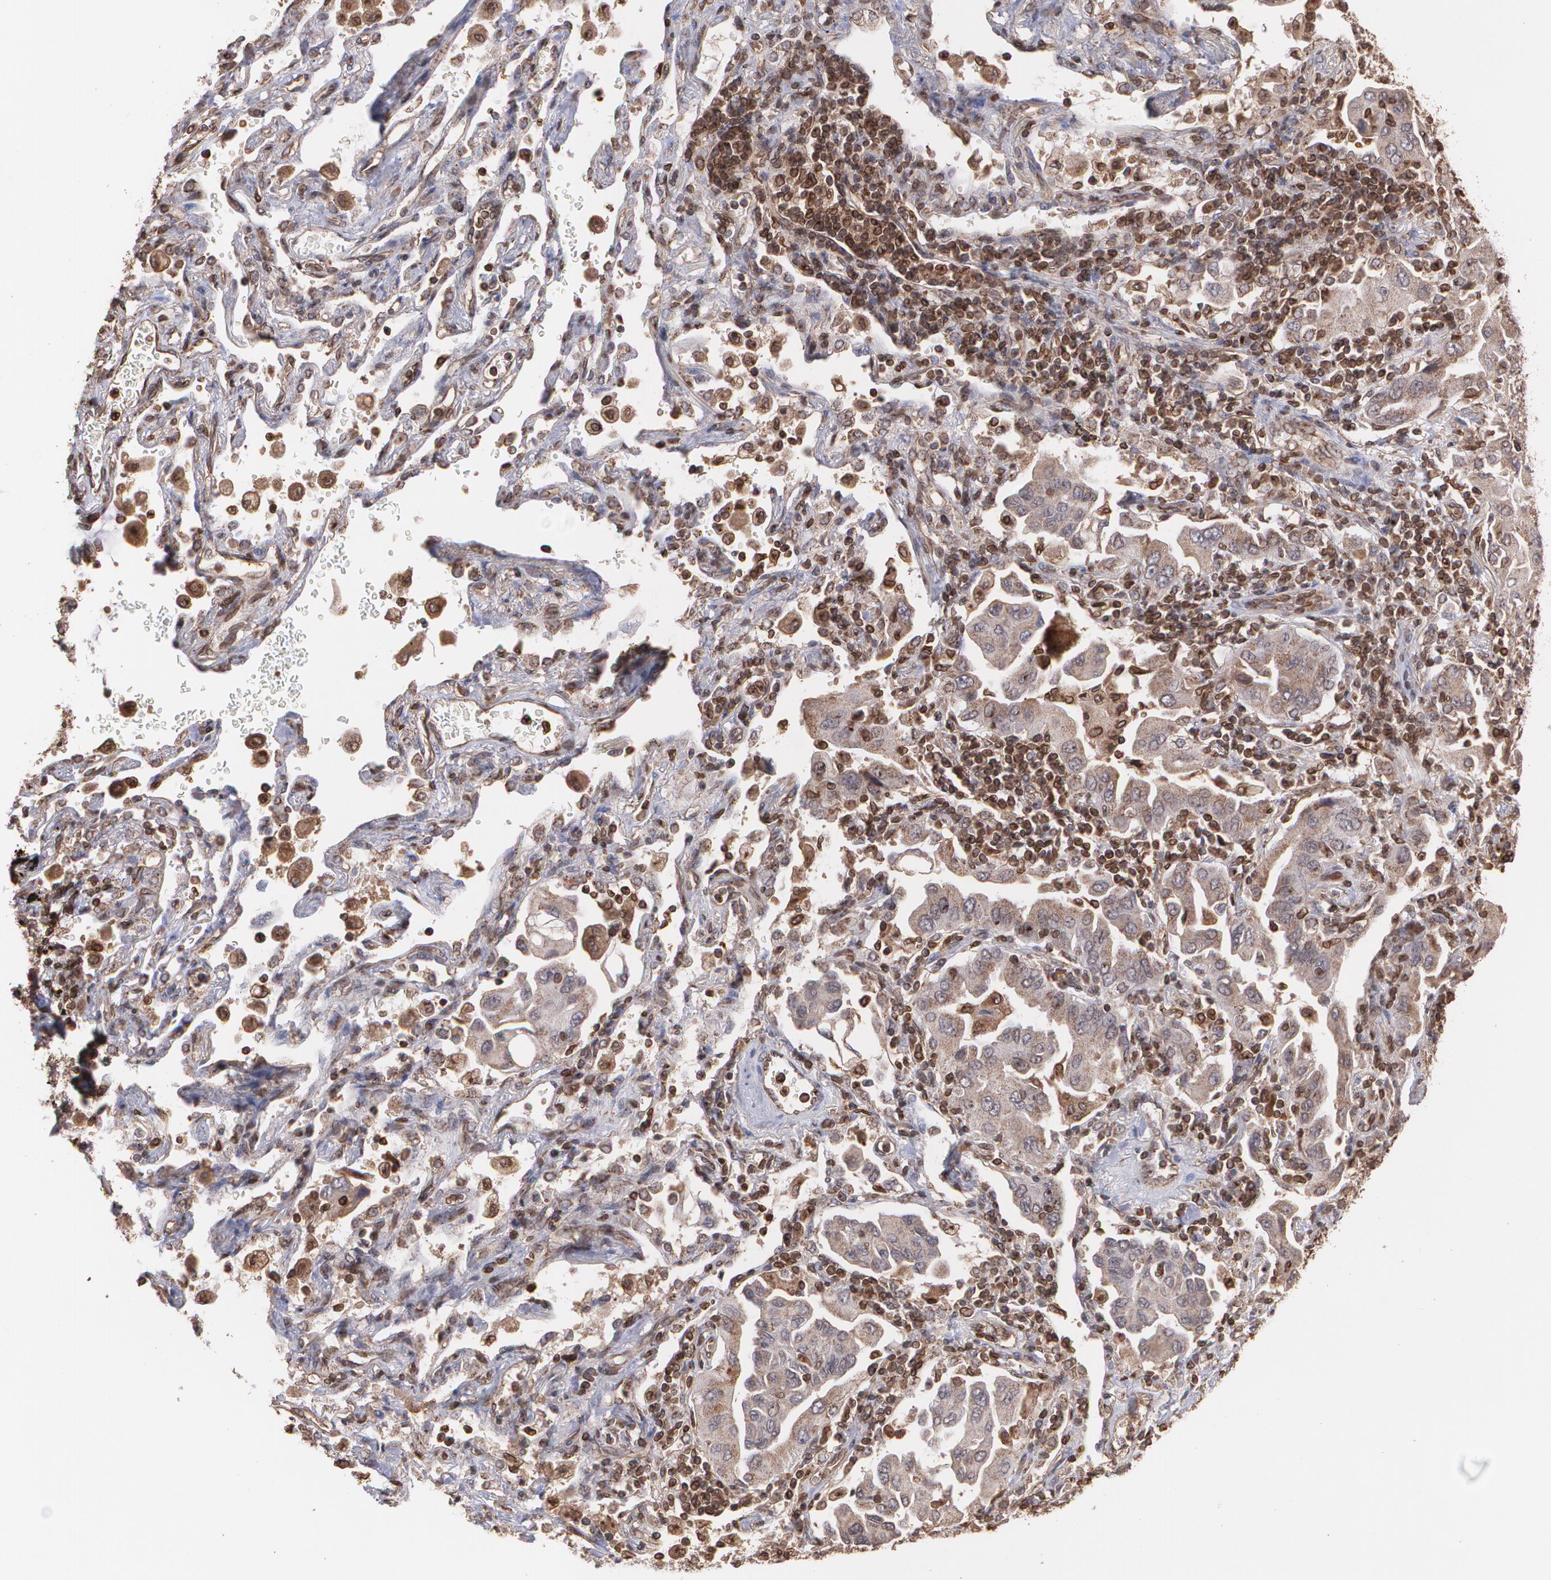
{"staining": {"intensity": "weak", "quantity": "25%-75%", "location": "cytoplasmic/membranous"}, "tissue": "lung cancer", "cell_type": "Tumor cells", "image_type": "cancer", "snomed": [{"axis": "morphology", "description": "Adenocarcinoma, NOS"}, {"axis": "topography", "description": "Lung"}], "caption": "Lung cancer (adenocarcinoma) stained for a protein (brown) exhibits weak cytoplasmic/membranous positive expression in about 25%-75% of tumor cells.", "gene": "TRIP11", "patient": {"sex": "female", "age": 65}}